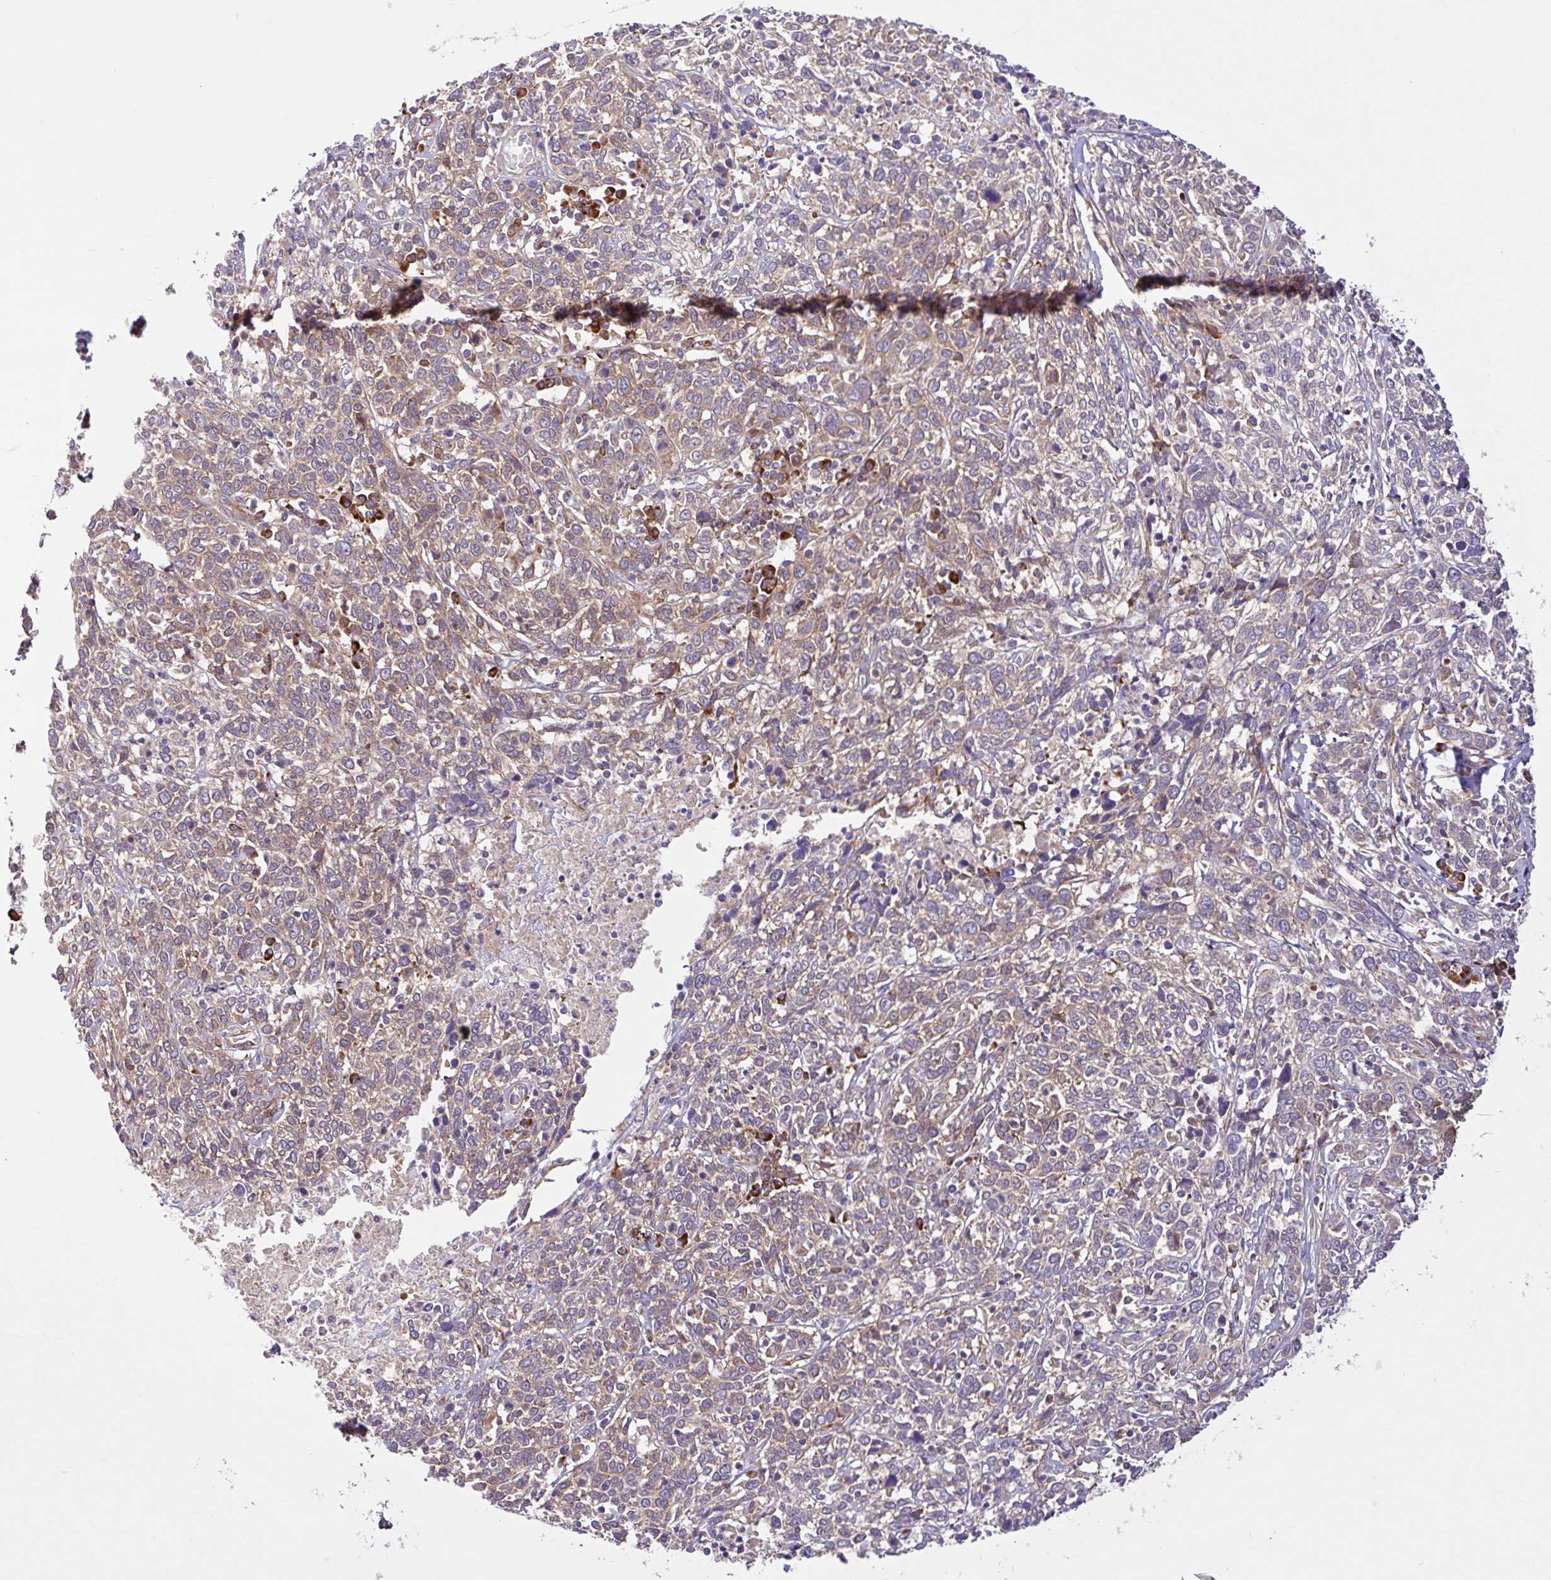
{"staining": {"intensity": "weak", "quantity": ">75%", "location": "cytoplasmic/membranous"}, "tissue": "cervical cancer", "cell_type": "Tumor cells", "image_type": "cancer", "snomed": [{"axis": "morphology", "description": "Squamous cell carcinoma, NOS"}, {"axis": "topography", "description": "Cervix"}], "caption": "Immunohistochemistry (IHC) (DAB (3,3'-diaminobenzidine)) staining of human cervical cancer (squamous cell carcinoma) displays weak cytoplasmic/membranous protein positivity in approximately >75% of tumor cells. (IHC, brightfield microscopy, high magnification).", "gene": "NTPCR", "patient": {"sex": "female", "age": 46}}